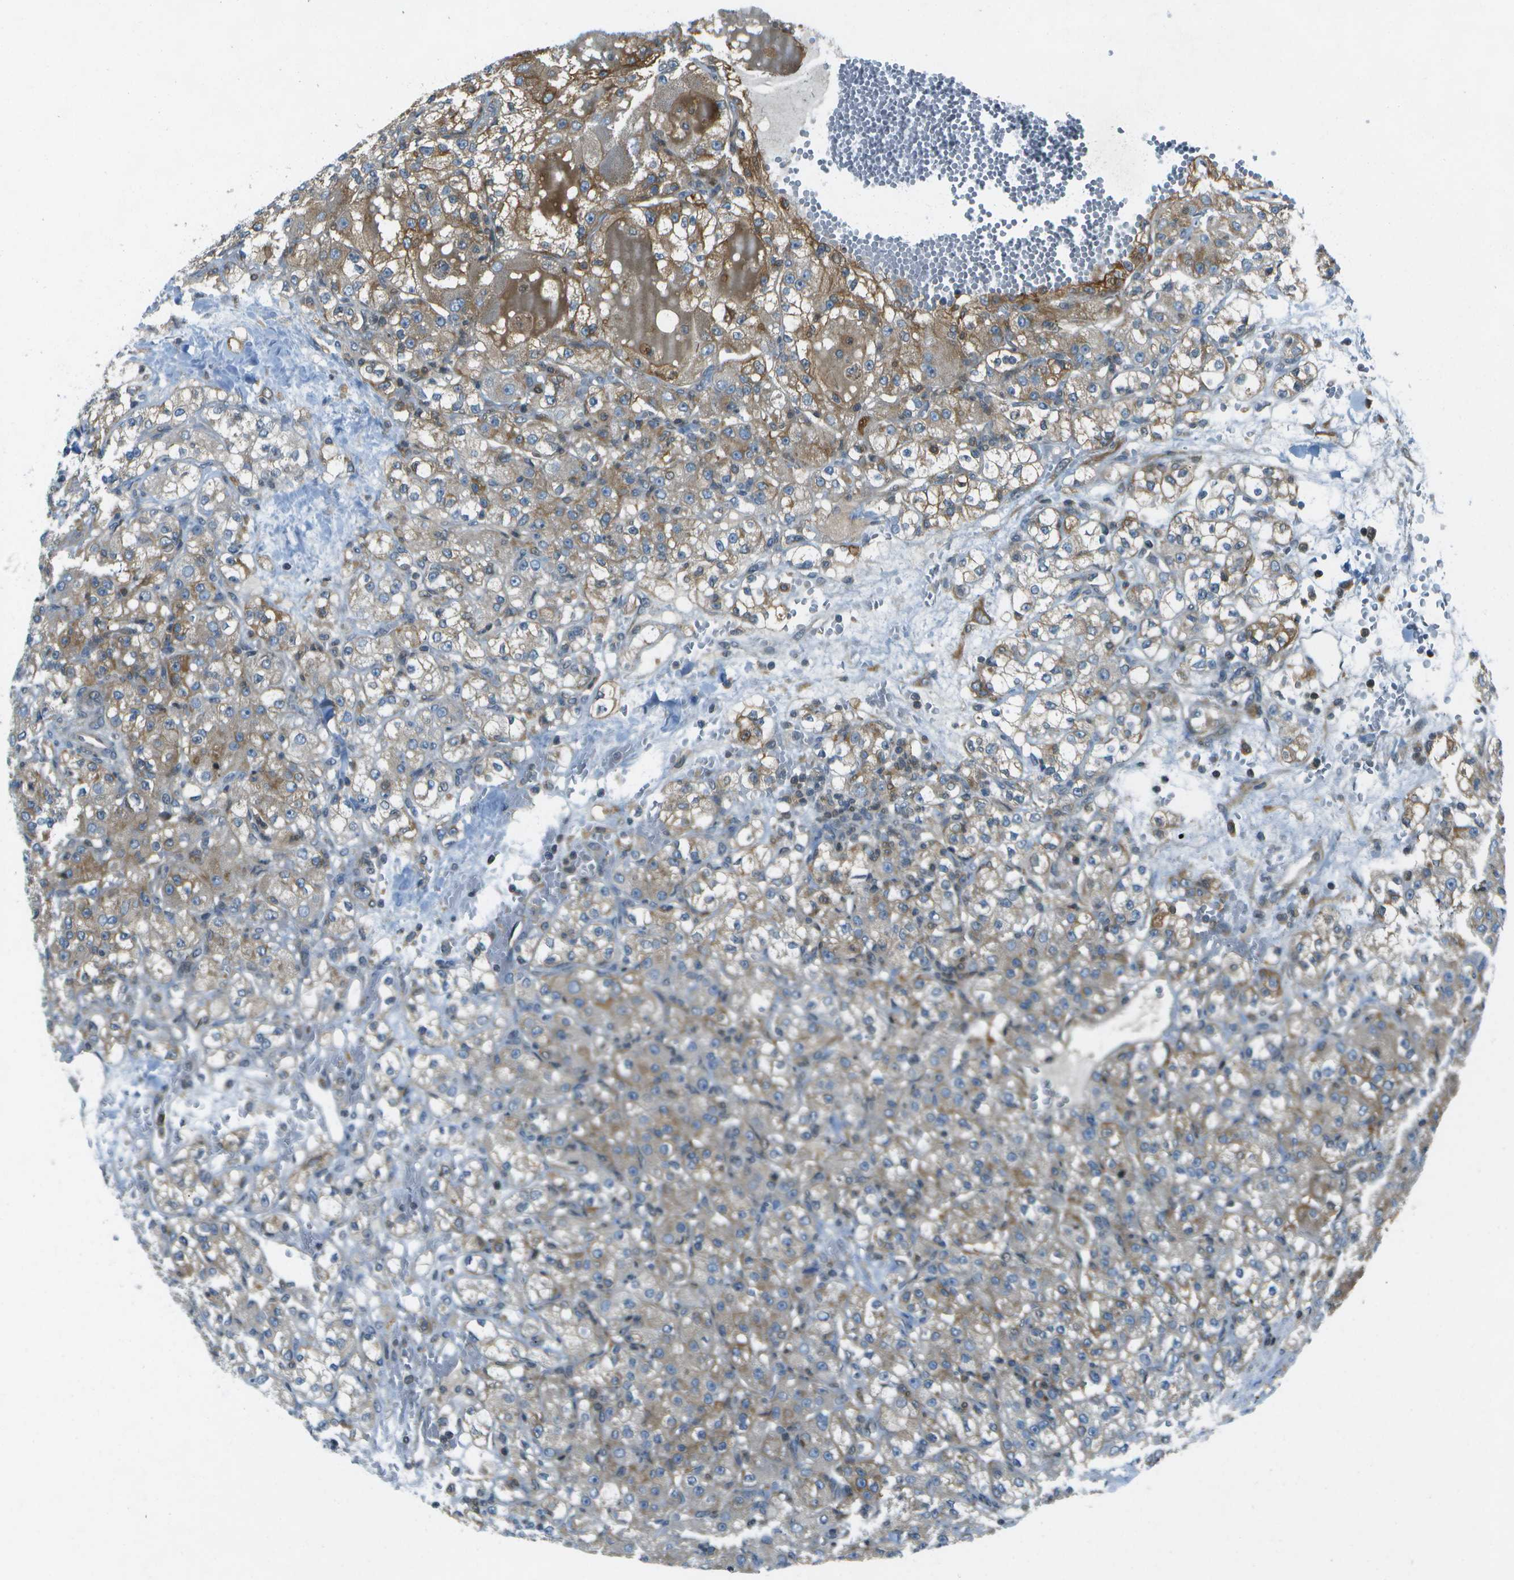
{"staining": {"intensity": "moderate", "quantity": "25%-75%", "location": "cytoplasmic/membranous"}, "tissue": "renal cancer", "cell_type": "Tumor cells", "image_type": "cancer", "snomed": [{"axis": "morphology", "description": "Normal tissue, NOS"}, {"axis": "morphology", "description": "Adenocarcinoma, NOS"}, {"axis": "topography", "description": "Kidney"}], "caption": "A micrograph showing moderate cytoplasmic/membranous positivity in approximately 25%-75% of tumor cells in renal adenocarcinoma, as visualized by brown immunohistochemical staining.", "gene": "TMEM19", "patient": {"sex": "male", "age": 61}}